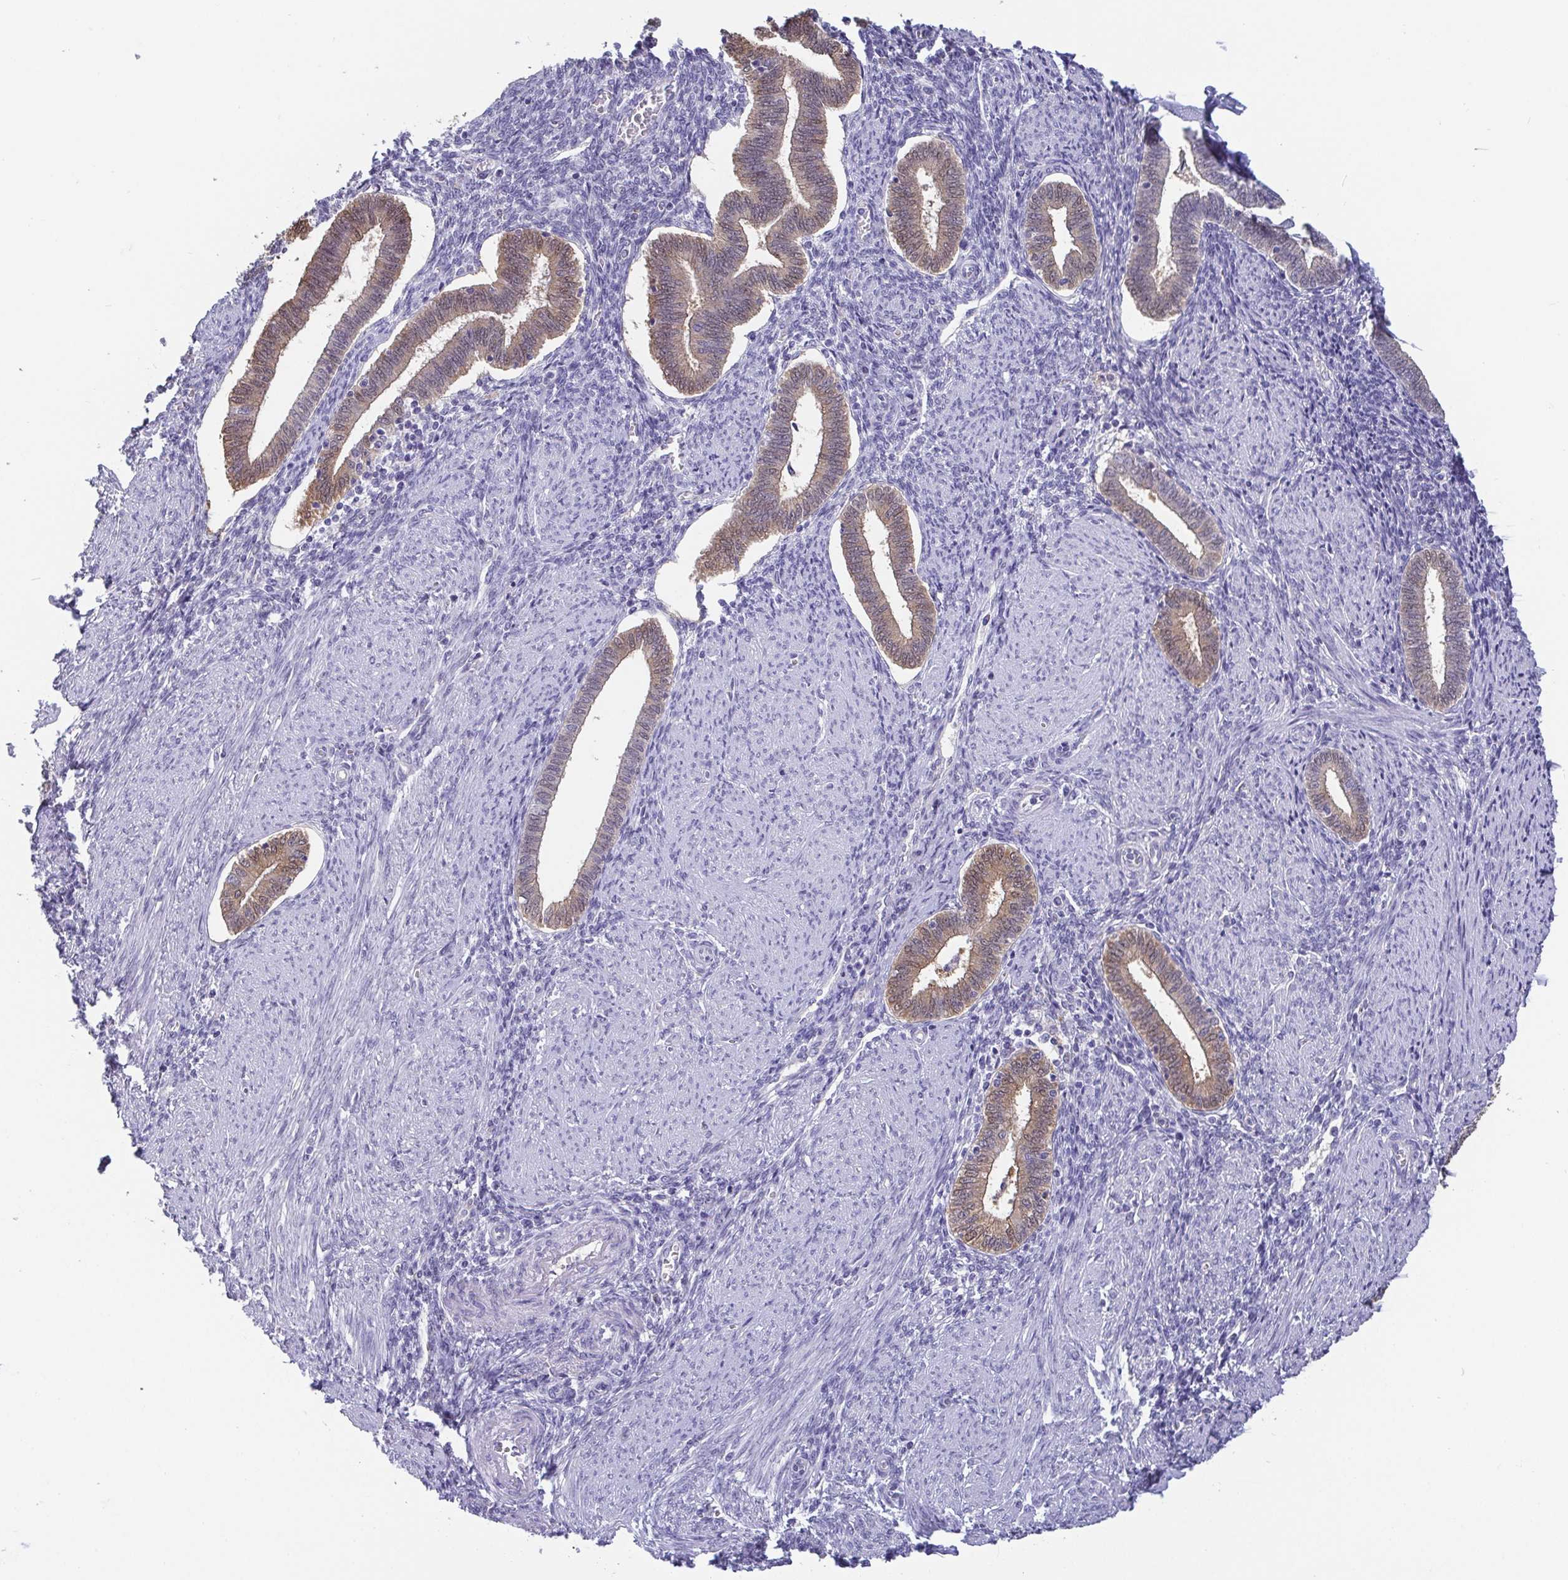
{"staining": {"intensity": "negative", "quantity": "none", "location": "none"}, "tissue": "endometrium", "cell_type": "Cells in endometrial stroma", "image_type": "normal", "snomed": [{"axis": "morphology", "description": "Normal tissue, NOS"}, {"axis": "topography", "description": "Endometrium"}], "caption": "The image shows no staining of cells in endometrial stroma in benign endometrium.", "gene": "IDH1", "patient": {"sex": "female", "age": 42}}